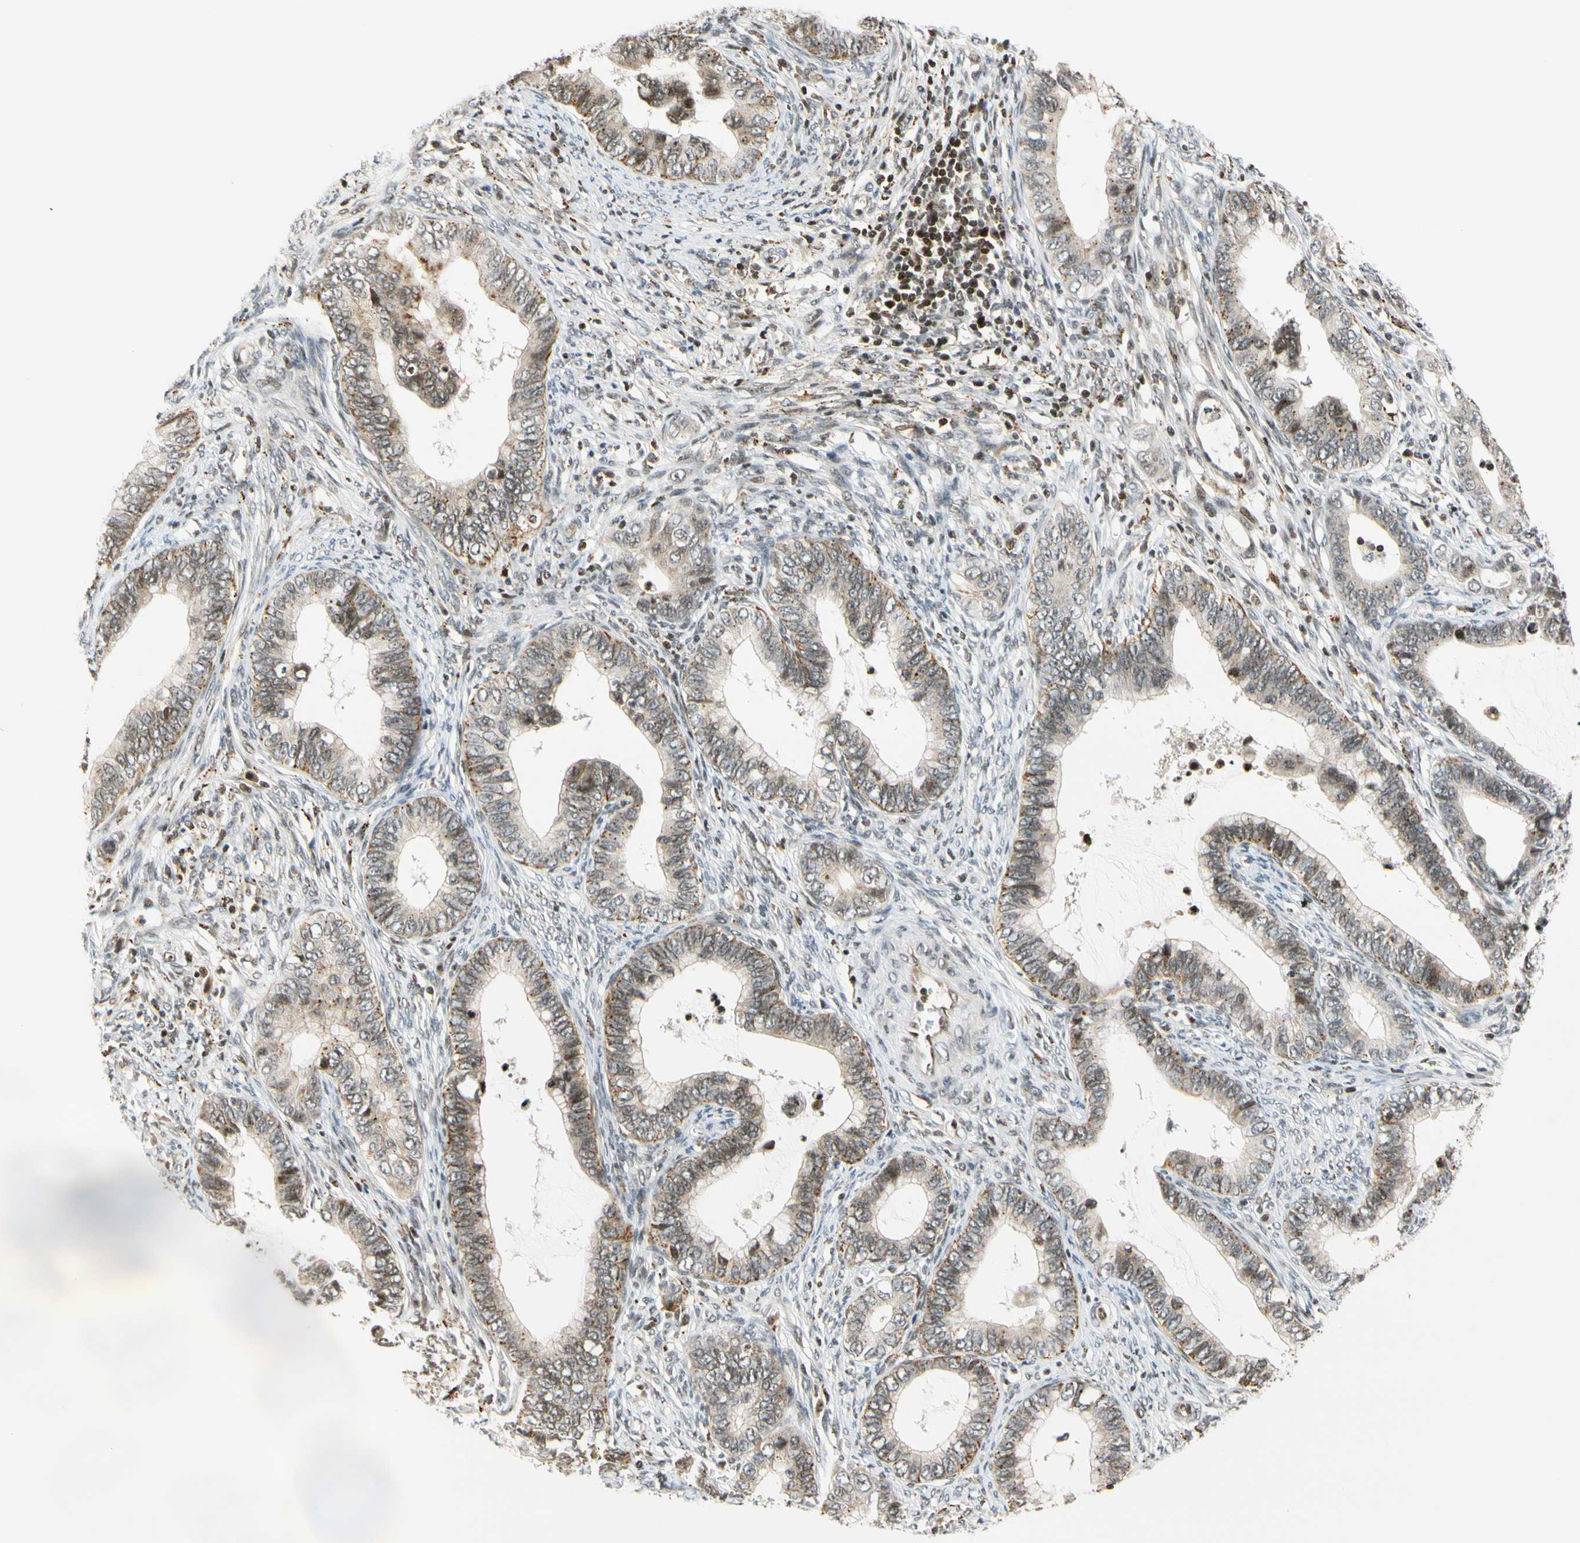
{"staining": {"intensity": "moderate", "quantity": ">75%", "location": "cytoplasmic/membranous"}, "tissue": "cervical cancer", "cell_type": "Tumor cells", "image_type": "cancer", "snomed": [{"axis": "morphology", "description": "Adenocarcinoma, NOS"}, {"axis": "topography", "description": "Cervix"}], "caption": "Protein expression analysis of human cervical cancer (adenocarcinoma) reveals moderate cytoplasmic/membranous positivity in approximately >75% of tumor cells. Immunohistochemistry (ihc) stains the protein in brown and the nuclei are stained blue.", "gene": "CDK7", "patient": {"sex": "female", "age": 44}}